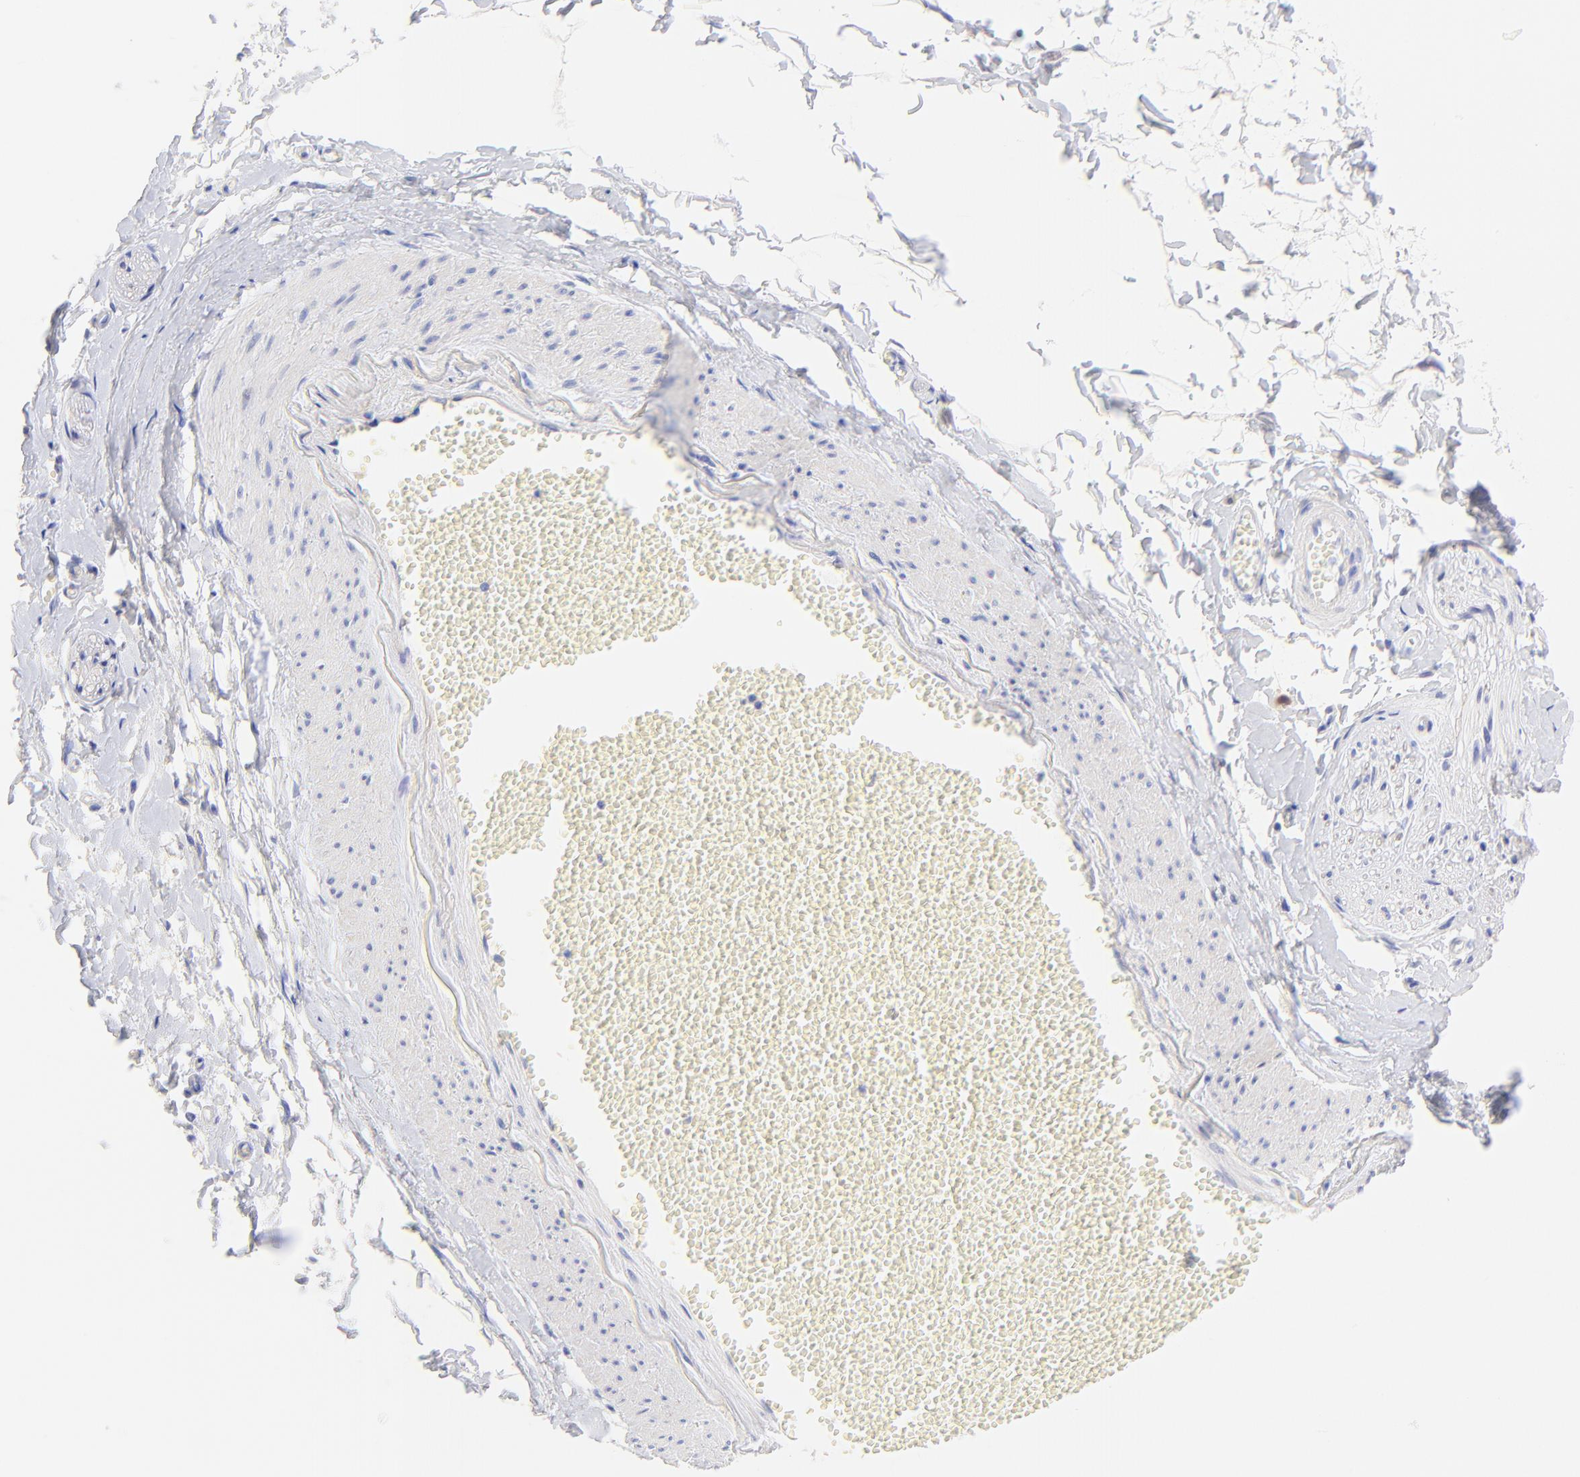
{"staining": {"intensity": "negative", "quantity": "none", "location": "none"}, "tissue": "adipose tissue", "cell_type": "Adipocytes", "image_type": "normal", "snomed": [{"axis": "morphology", "description": "Normal tissue, NOS"}, {"axis": "morphology", "description": "Inflammation, NOS"}, {"axis": "topography", "description": "Salivary gland"}, {"axis": "topography", "description": "Peripheral nerve tissue"}], "caption": "Immunohistochemistry (IHC) of unremarkable adipose tissue reveals no expression in adipocytes.", "gene": "EBP", "patient": {"sex": "female", "age": 75}}